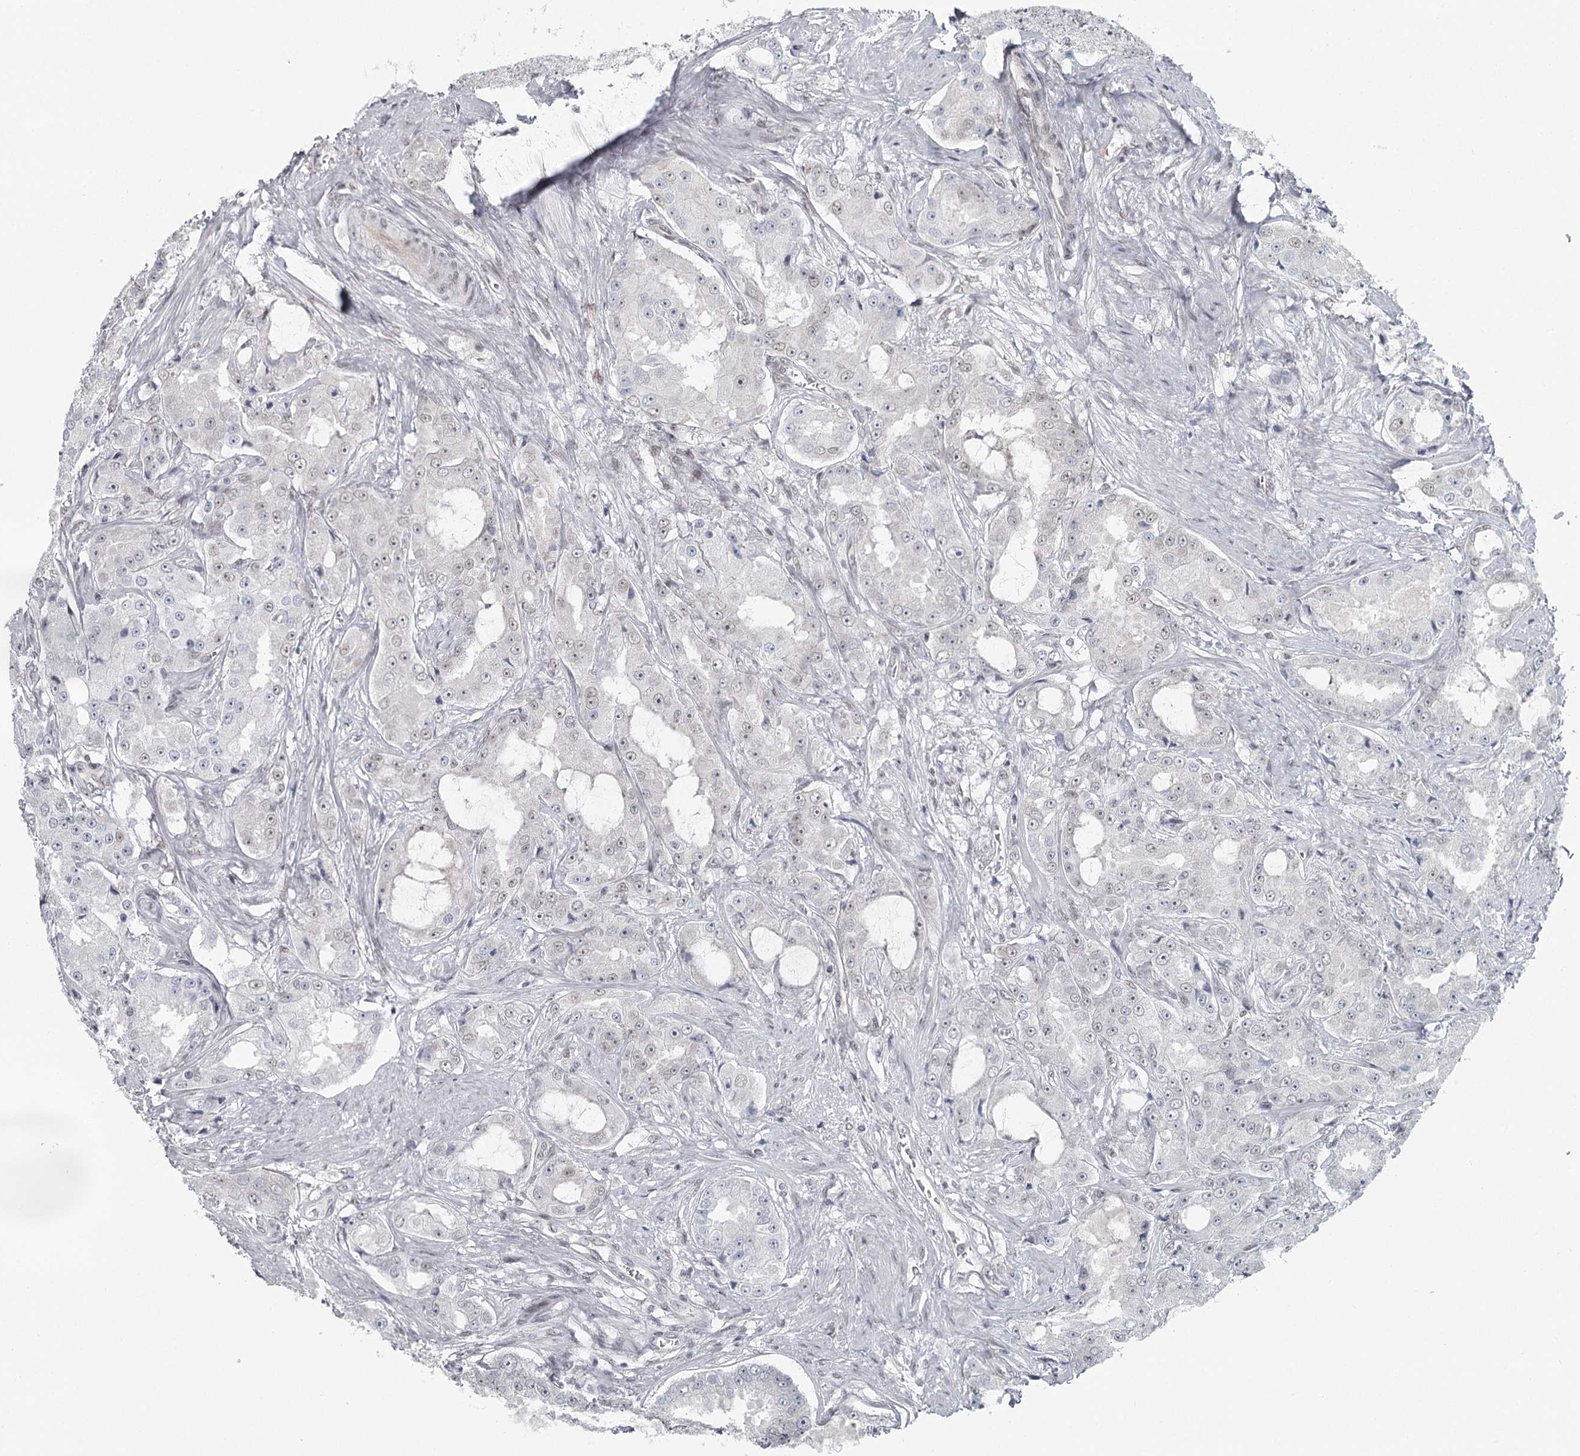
{"staining": {"intensity": "negative", "quantity": "none", "location": "none"}, "tissue": "prostate cancer", "cell_type": "Tumor cells", "image_type": "cancer", "snomed": [{"axis": "morphology", "description": "Adenocarcinoma, High grade"}, {"axis": "topography", "description": "Prostate"}], "caption": "This is an immunohistochemistry (IHC) histopathology image of prostate adenocarcinoma (high-grade). There is no staining in tumor cells.", "gene": "FAM13C", "patient": {"sex": "male", "age": 73}}